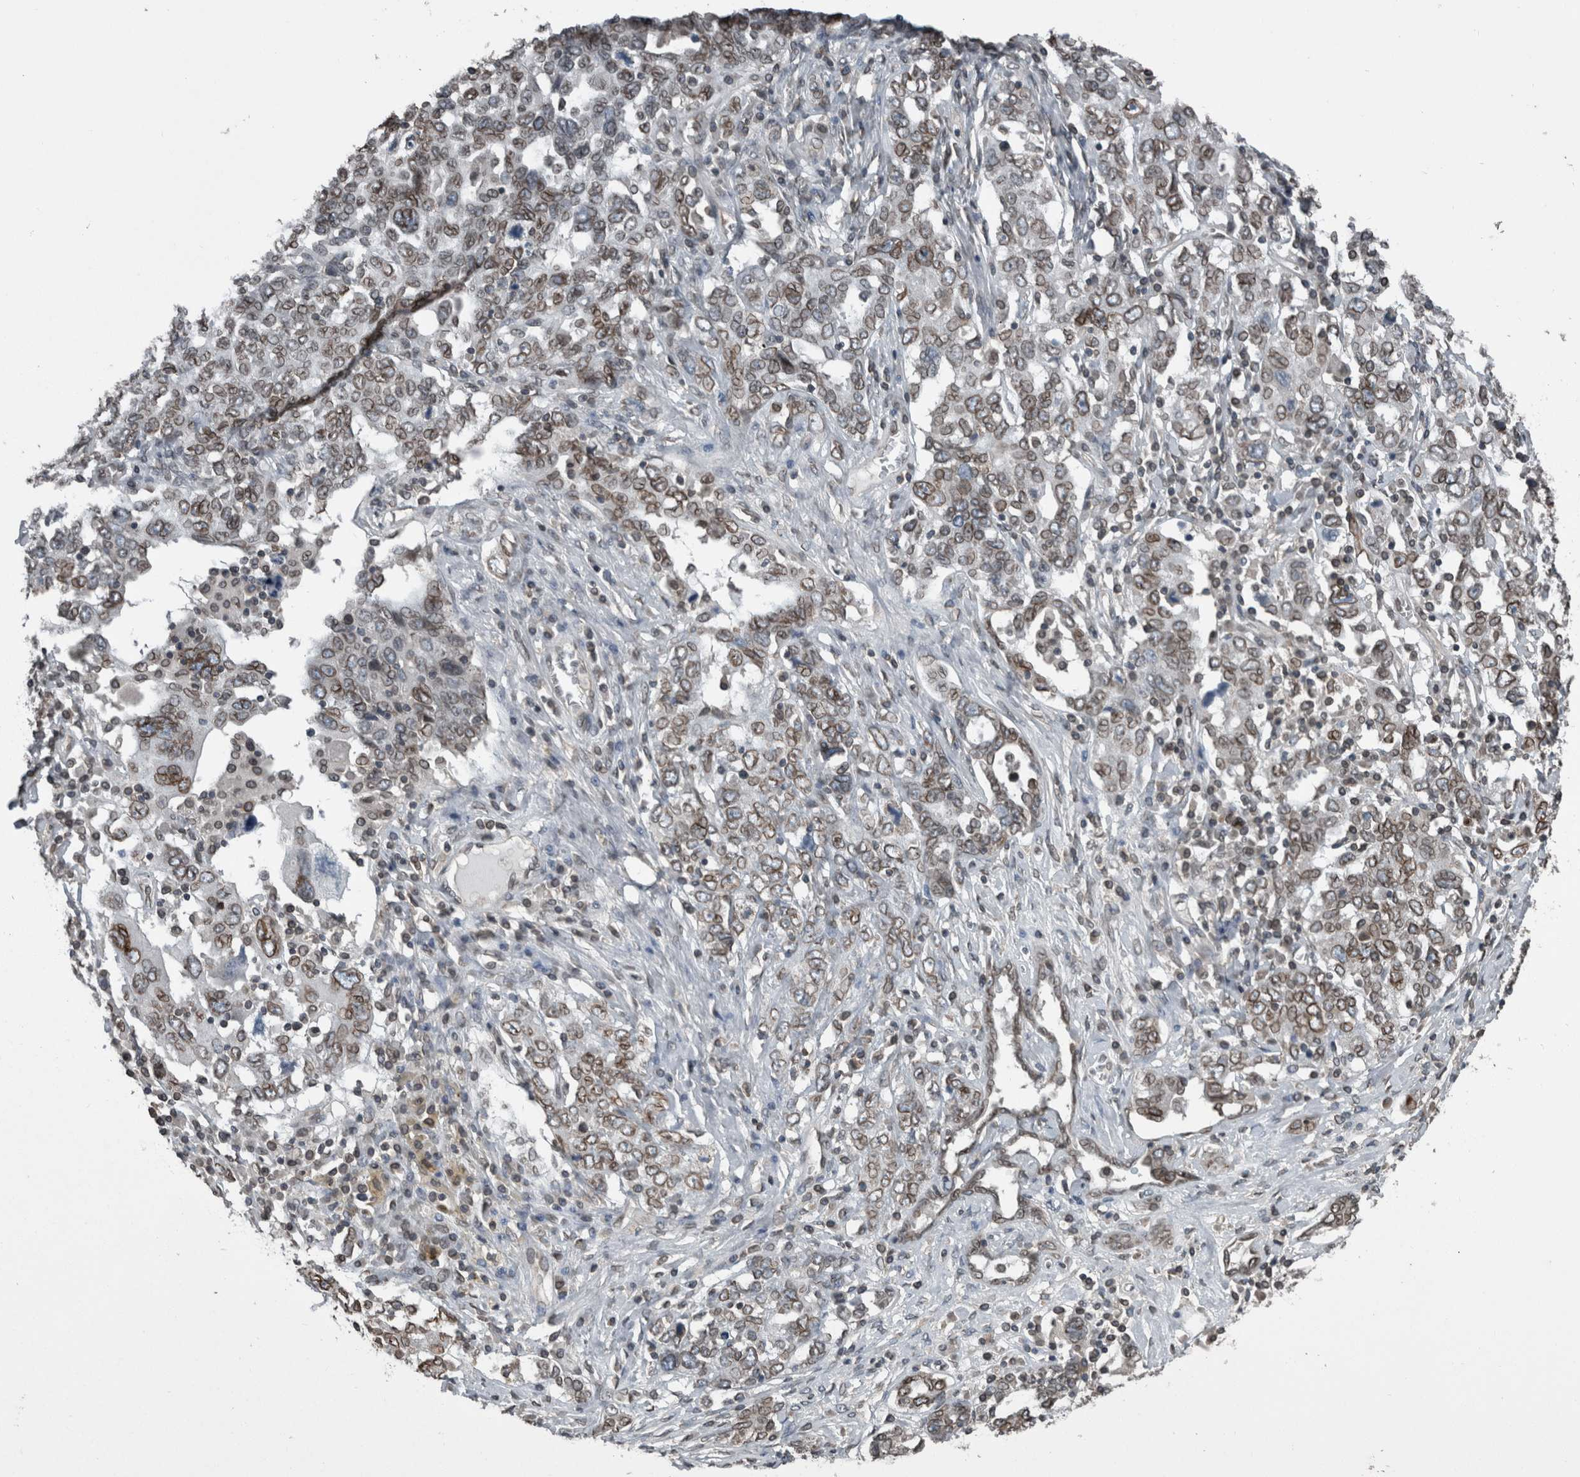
{"staining": {"intensity": "moderate", "quantity": ">75%", "location": "cytoplasmic/membranous,nuclear"}, "tissue": "ovarian cancer", "cell_type": "Tumor cells", "image_type": "cancer", "snomed": [{"axis": "morphology", "description": "Carcinoma, endometroid"}, {"axis": "topography", "description": "Ovary"}], "caption": "A brown stain labels moderate cytoplasmic/membranous and nuclear staining of a protein in human ovarian endometroid carcinoma tumor cells. (DAB = brown stain, brightfield microscopy at high magnification).", "gene": "RANBP2", "patient": {"sex": "female", "age": 62}}